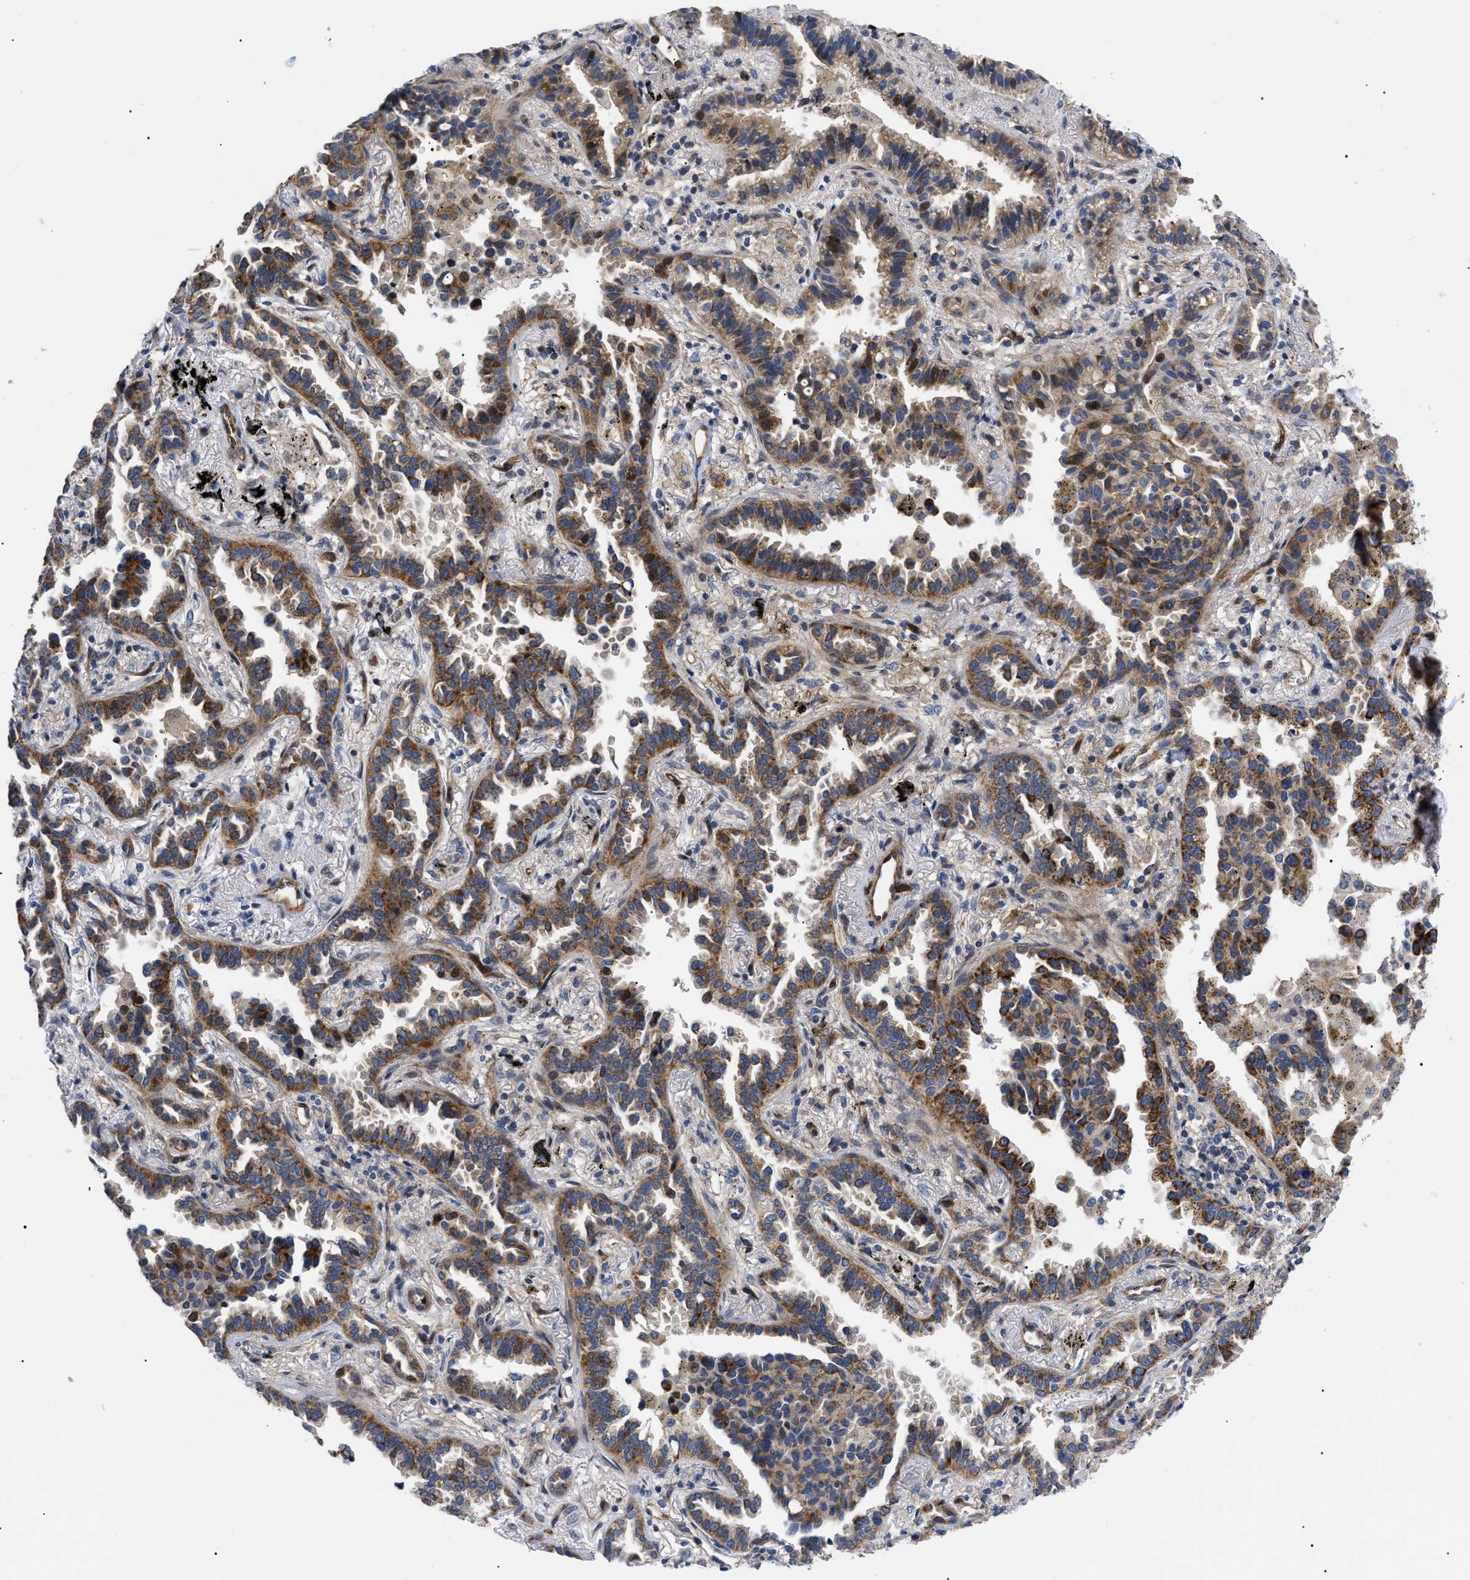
{"staining": {"intensity": "strong", "quantity": ">75%", "location": "cytoplasmic/membranous"}, "tissue": "lung cancer", "cell_type": "Tumor cells", "image_type": "cancer", "snomed": [{"axis": "morphology", "description": "Normal tissue, NOS"}, {"axis": "morphology", "description": "Adenocarcinoma, NOS"}, {"axis": "topography", "description": "Lung"}], "caption": "Immunohistochemistry (DAB (3,3'-diaminobenzidine)) staining of human adenocarcinoma (lung) reveals strong cytoplasmic/membranous protein expression in about >75% of tumor cells. Immunohistochemistry (ihc) stains the protein of interest in brown and the nuclei are stained blue.", "gene": "SFXN5", "patient": {"sex": "male", "age": 59}}